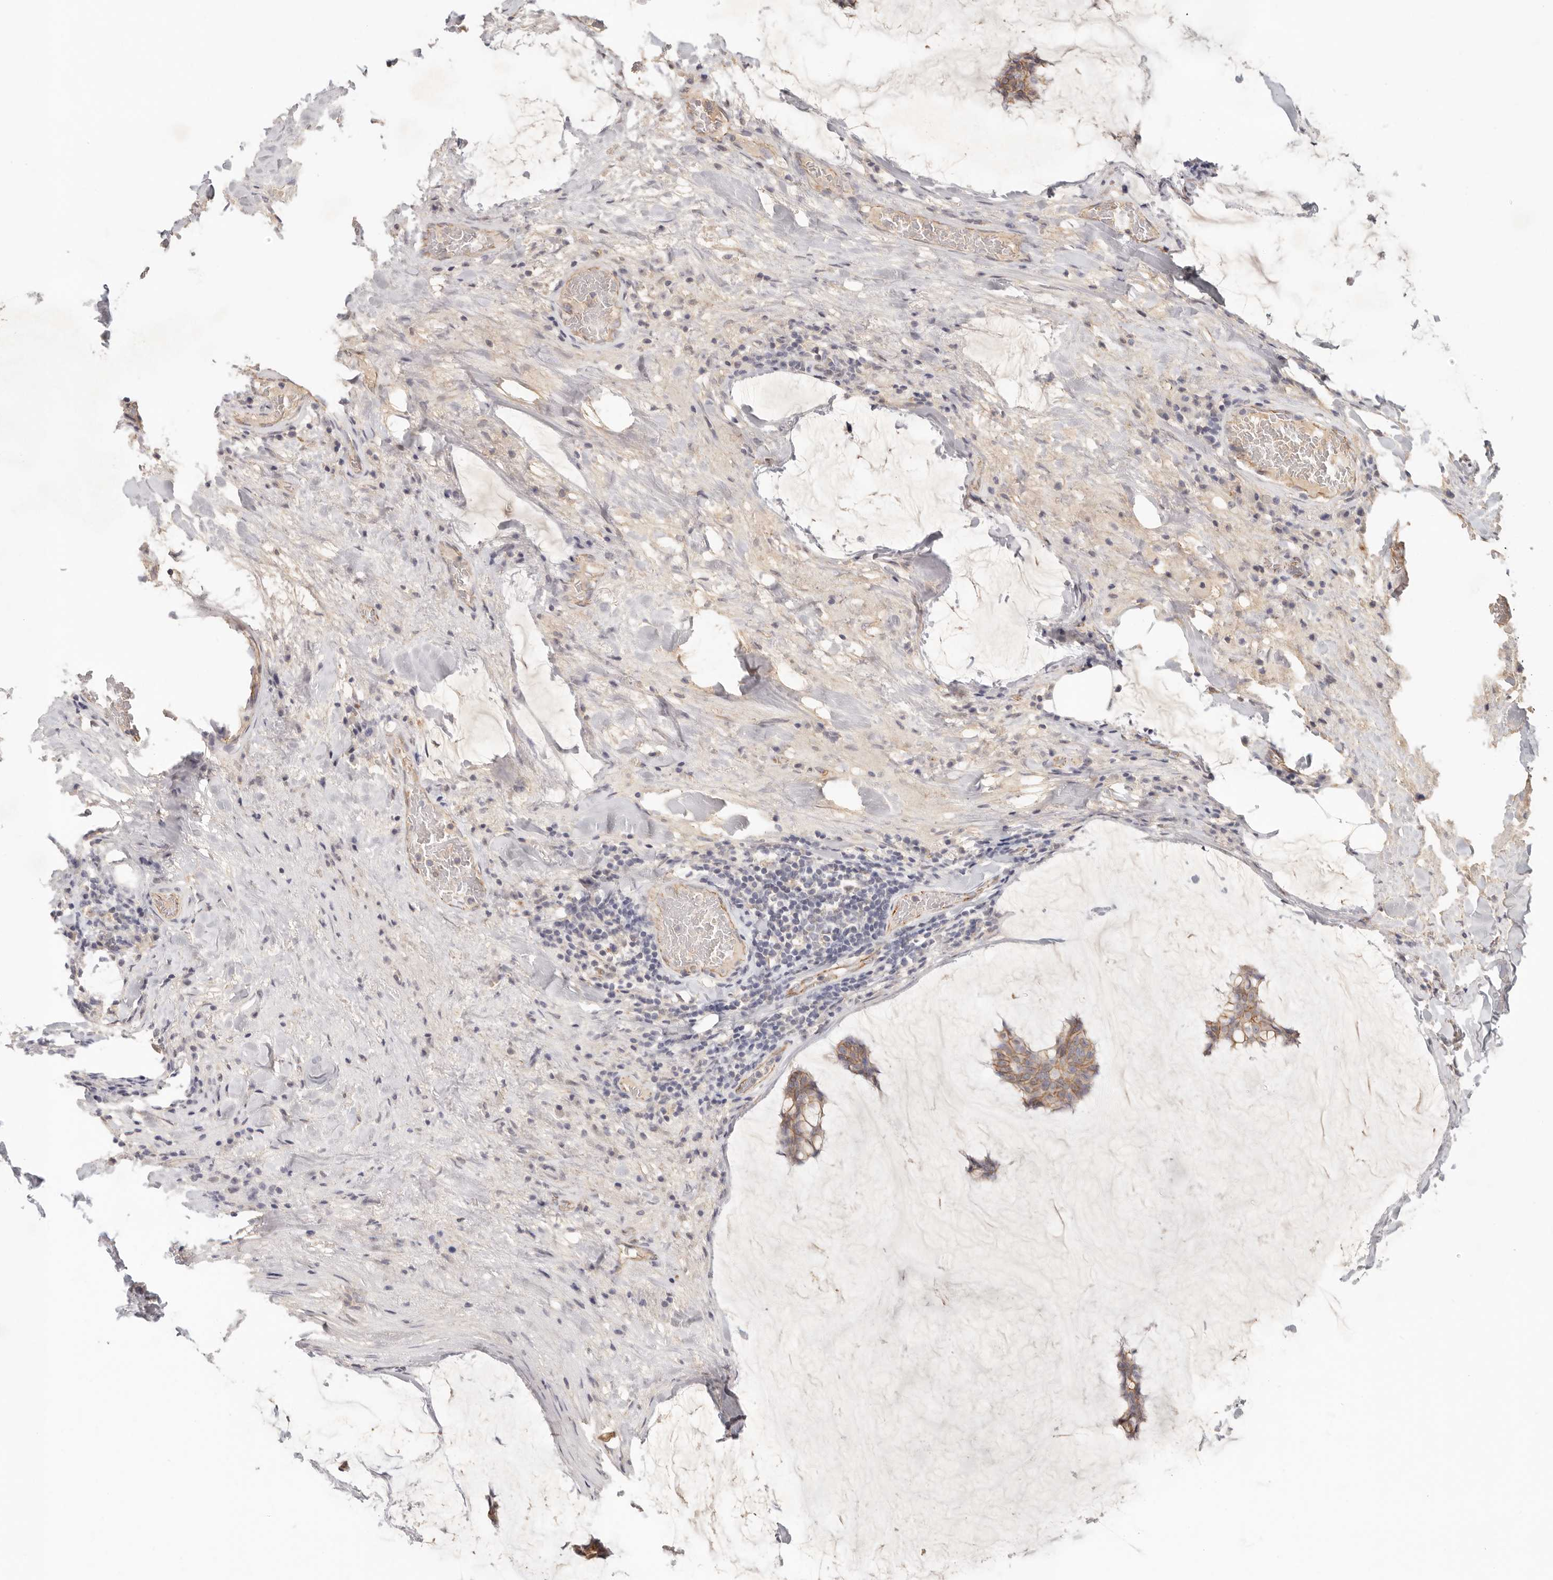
{"staining": {"intensity": "moderate", "quantity": ">75%", "location": "cytoplasmic/membranous"}, "tissue": "breast cancer", "cell_type": "Tumor cells", "image_type": "cancer", "snomed": [{"axis": "morphology", "description": "Duct carcinoma"}, {"axis": "topography", "description": "Breast"}], "caption": "Infiltrating ductal carcinoma (breast) stained with immunohistochemistry reveals moderate cytoplasmic/membranous staining in approximately >75% of tumor cells.", "gene": "ANXA9", "patient": {"sex": "female", "age": 93}}